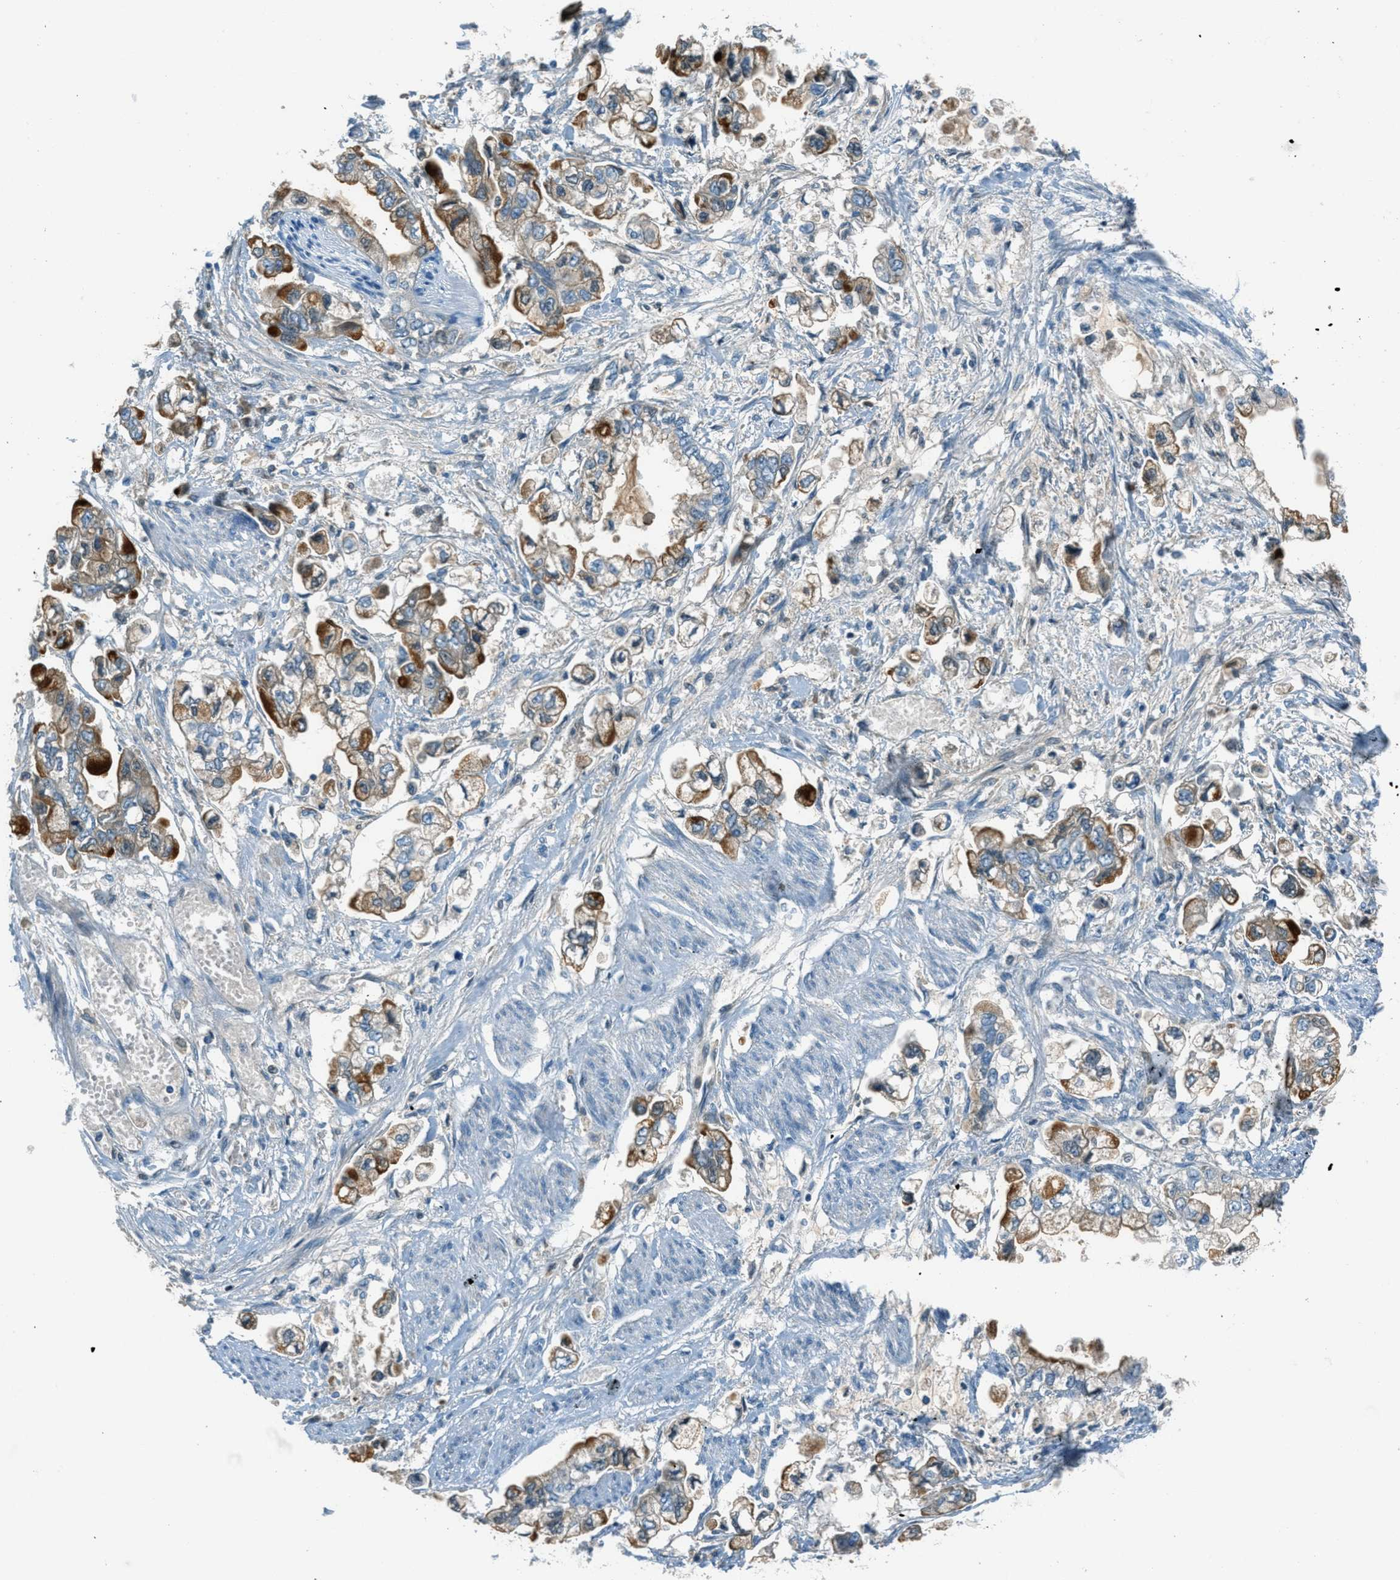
{"staining": {"intensity": "moderate", "quantity": ">75%", "location": "cytoplasmic/membranous"}, "tissue": "stomach cancer", "cell_type": "Tumor cells", "image_type": "cancer", "snomed": [{"axis": "morphology", "description": "Normal tissue, NOS"}, {"axis": "morphology", "description": "Adenocarcinoma, NOS"}, {"axis": "topography", "description": "Stomach"}], "caption": "Stomach adenocarcinoma tissue demonstrates moderate cytoplasmic/membranous positivity in approximately >75% of tumor cells (brown staining indicates protein expression, while blue staining denotes nuclei).", "gene": "MSLN", "patient": {"sex": "male", "age": 62}}